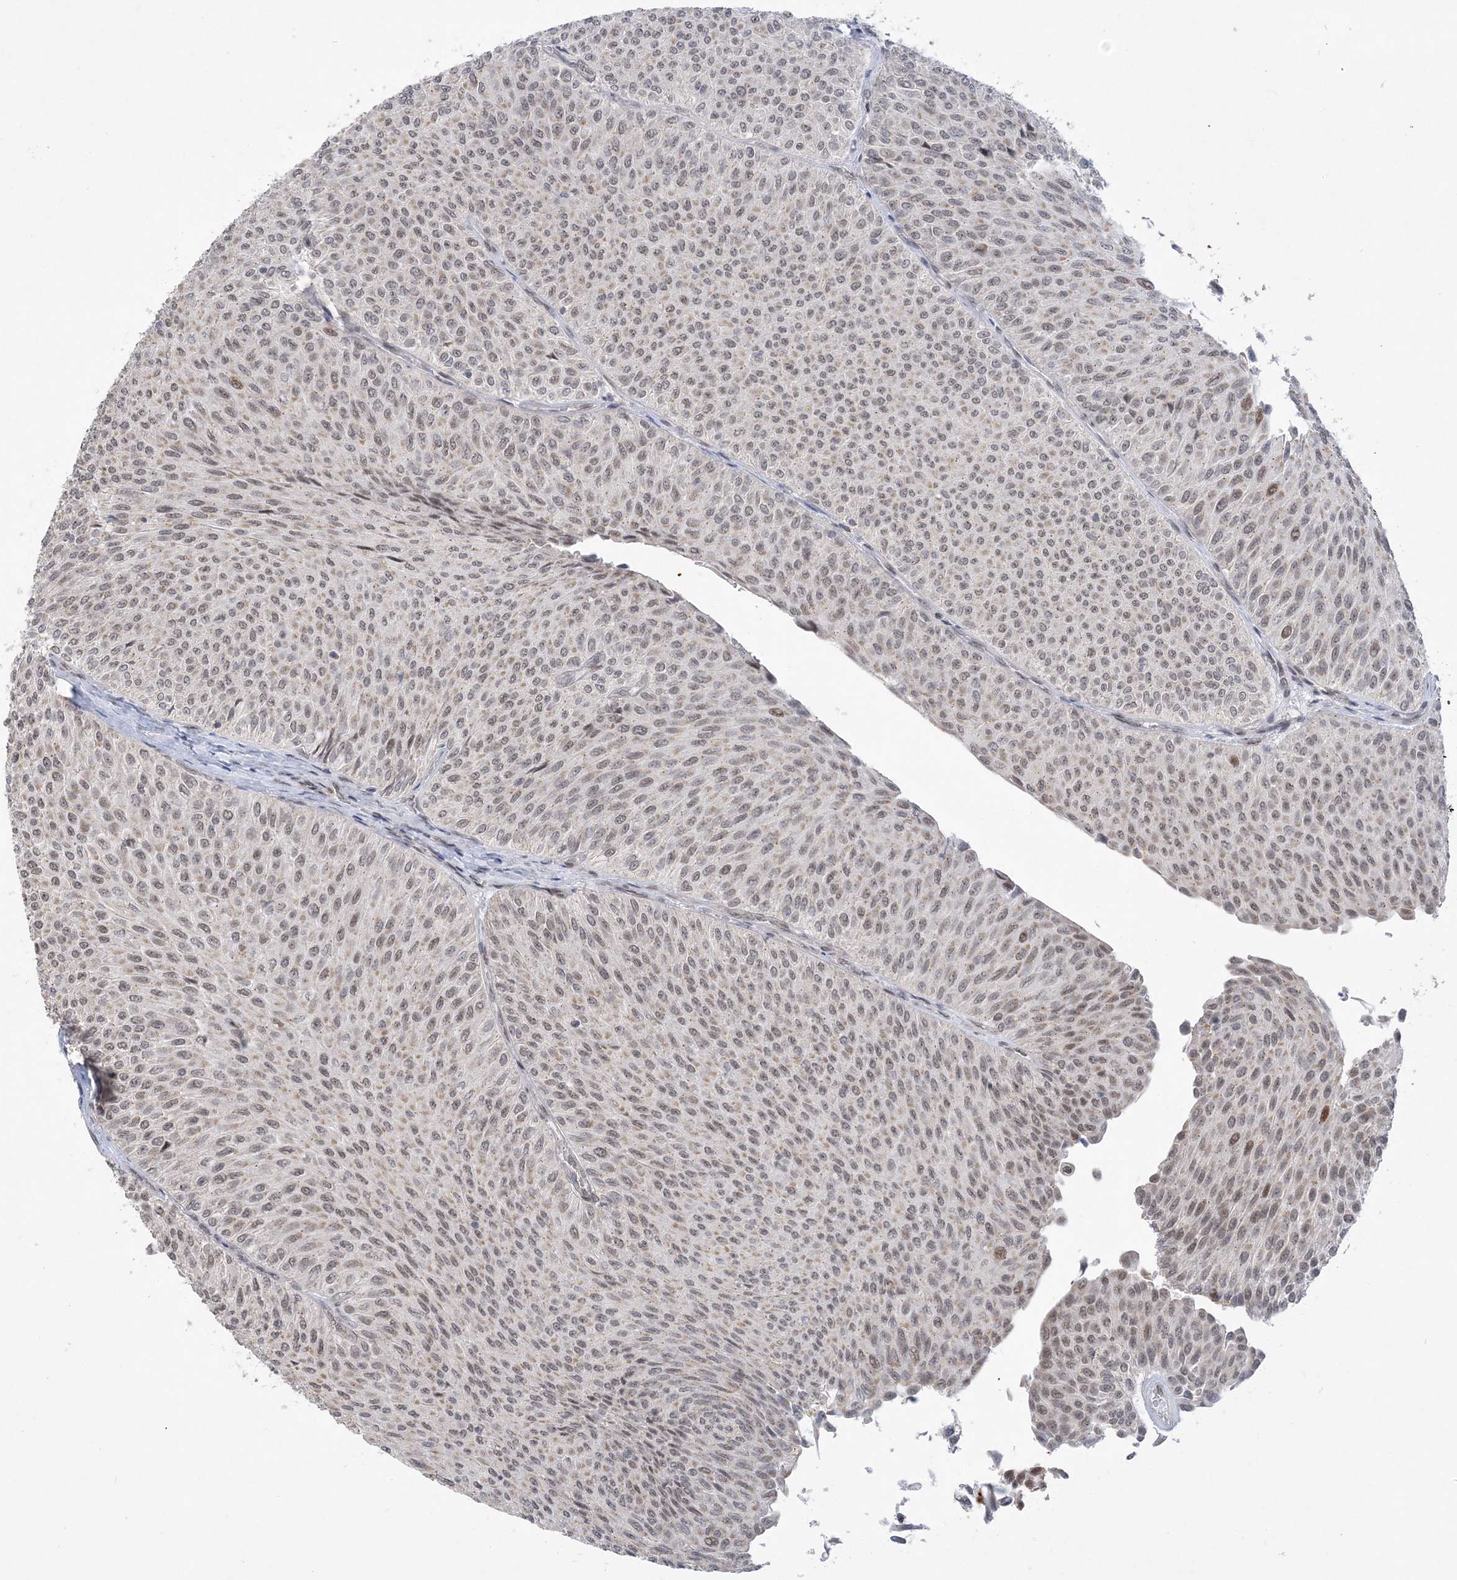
{"staining": {"intensity": "weak", "quantity": ">75%", "location": "nuclear"}, "tissue": "urothelial cancer", "cell_type": "Tumor cells", "image_type": "cancer", "snomed": [{"axis": "morphology", "description": "Urothelial carcinoma, Low grade"}, {"axis": "topography", "description": "Urinary bladder"}], "caption": "Low-grade urothelial carcinoma tissue demonstrates weak nuclear staining in approximately >75% of tumor cells", "gene": "WAC", "patient": {"sex": "male", "age": 78}}